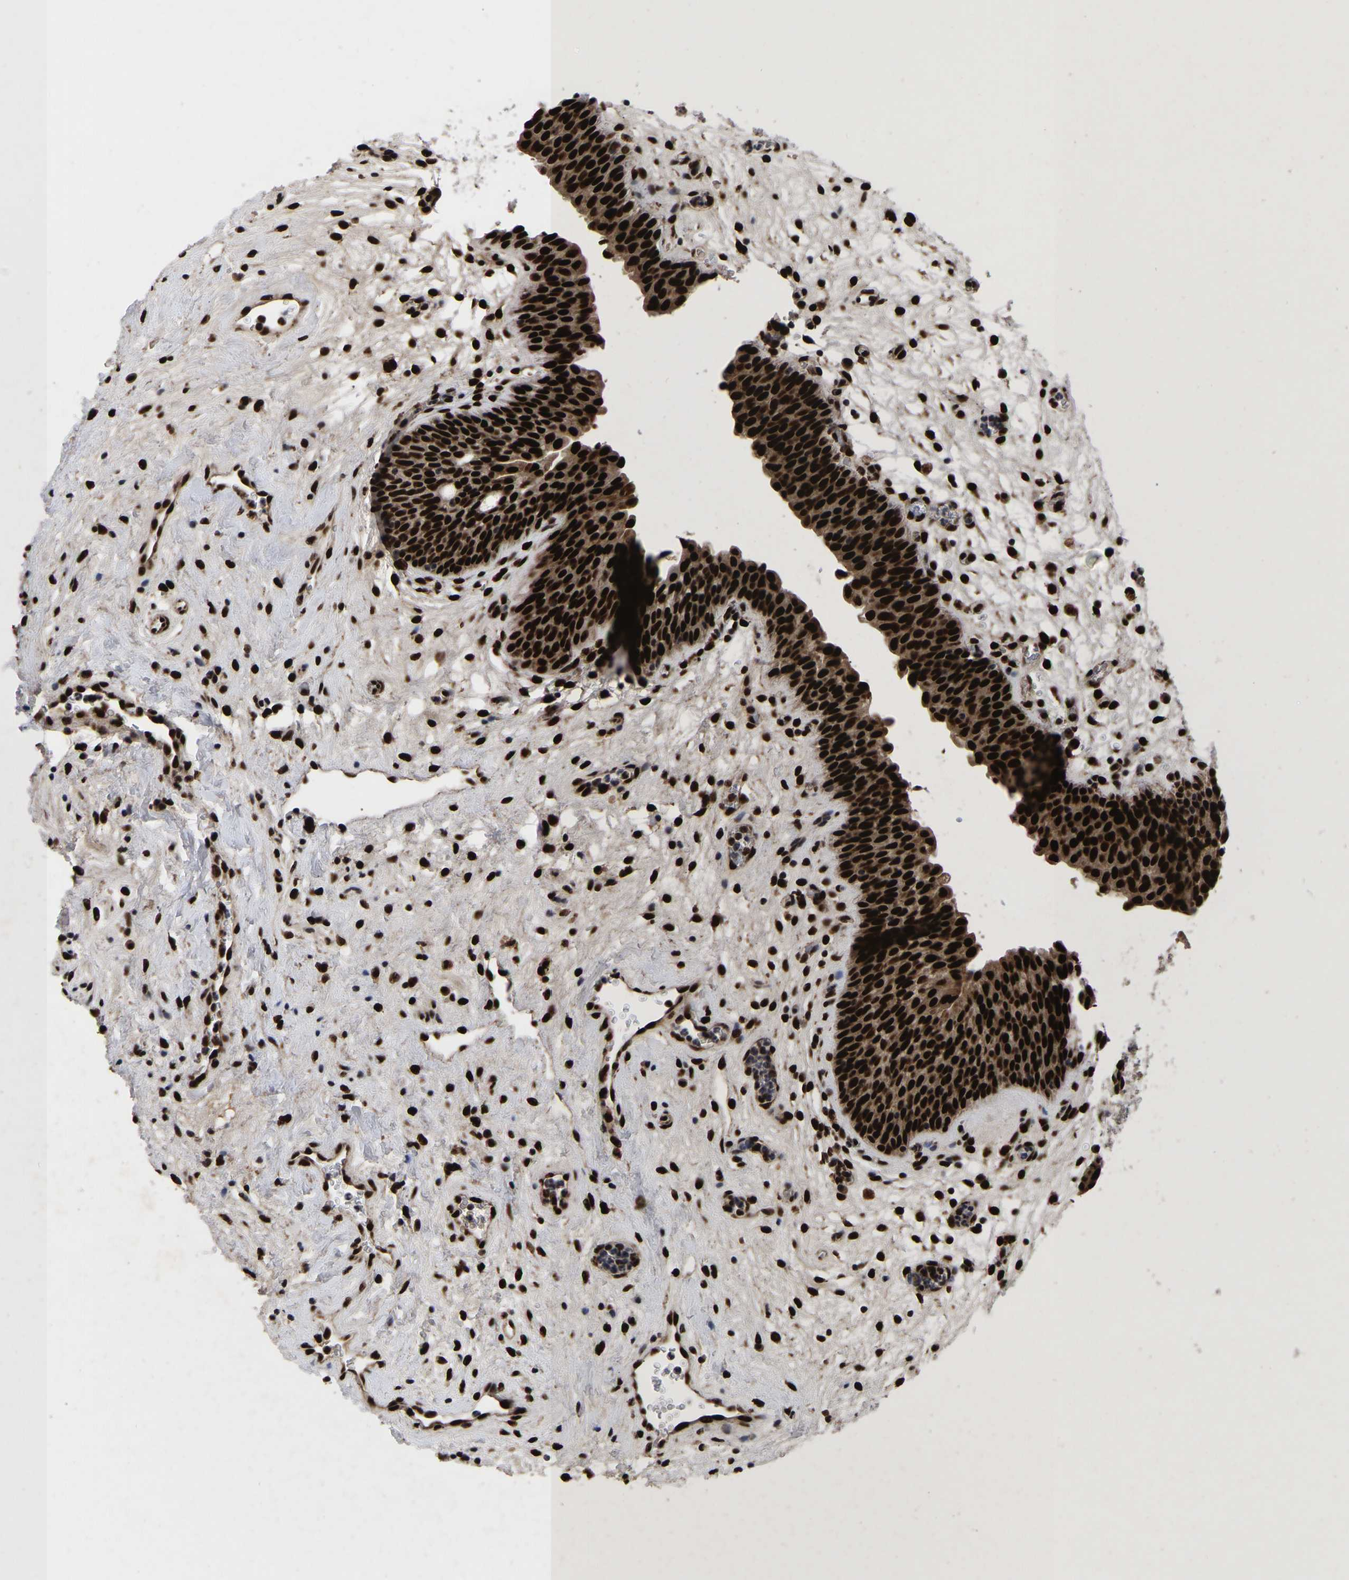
{"staining": {"intensity": "strong", "quantity": ">75%", "location": "cytoplasmic/membranous,nuclear"}, "tissue": "urinary bladder", "cell_type": "Urothelial cells", "image_type": "normal", "snomed": [{"axis": "morphology", "description": "Normal tissue, NOS"}, {"axis": "topography", "description": "Urinary bladder"}], "caption": "Urinary bladder stained with immunohistochemistry shows strong cytoplasmic/membranous,nuclear expression in approximately >75% of urothelial cells.", "gene": "JUNB", "patient": {"sex": "male", "age": 37}}